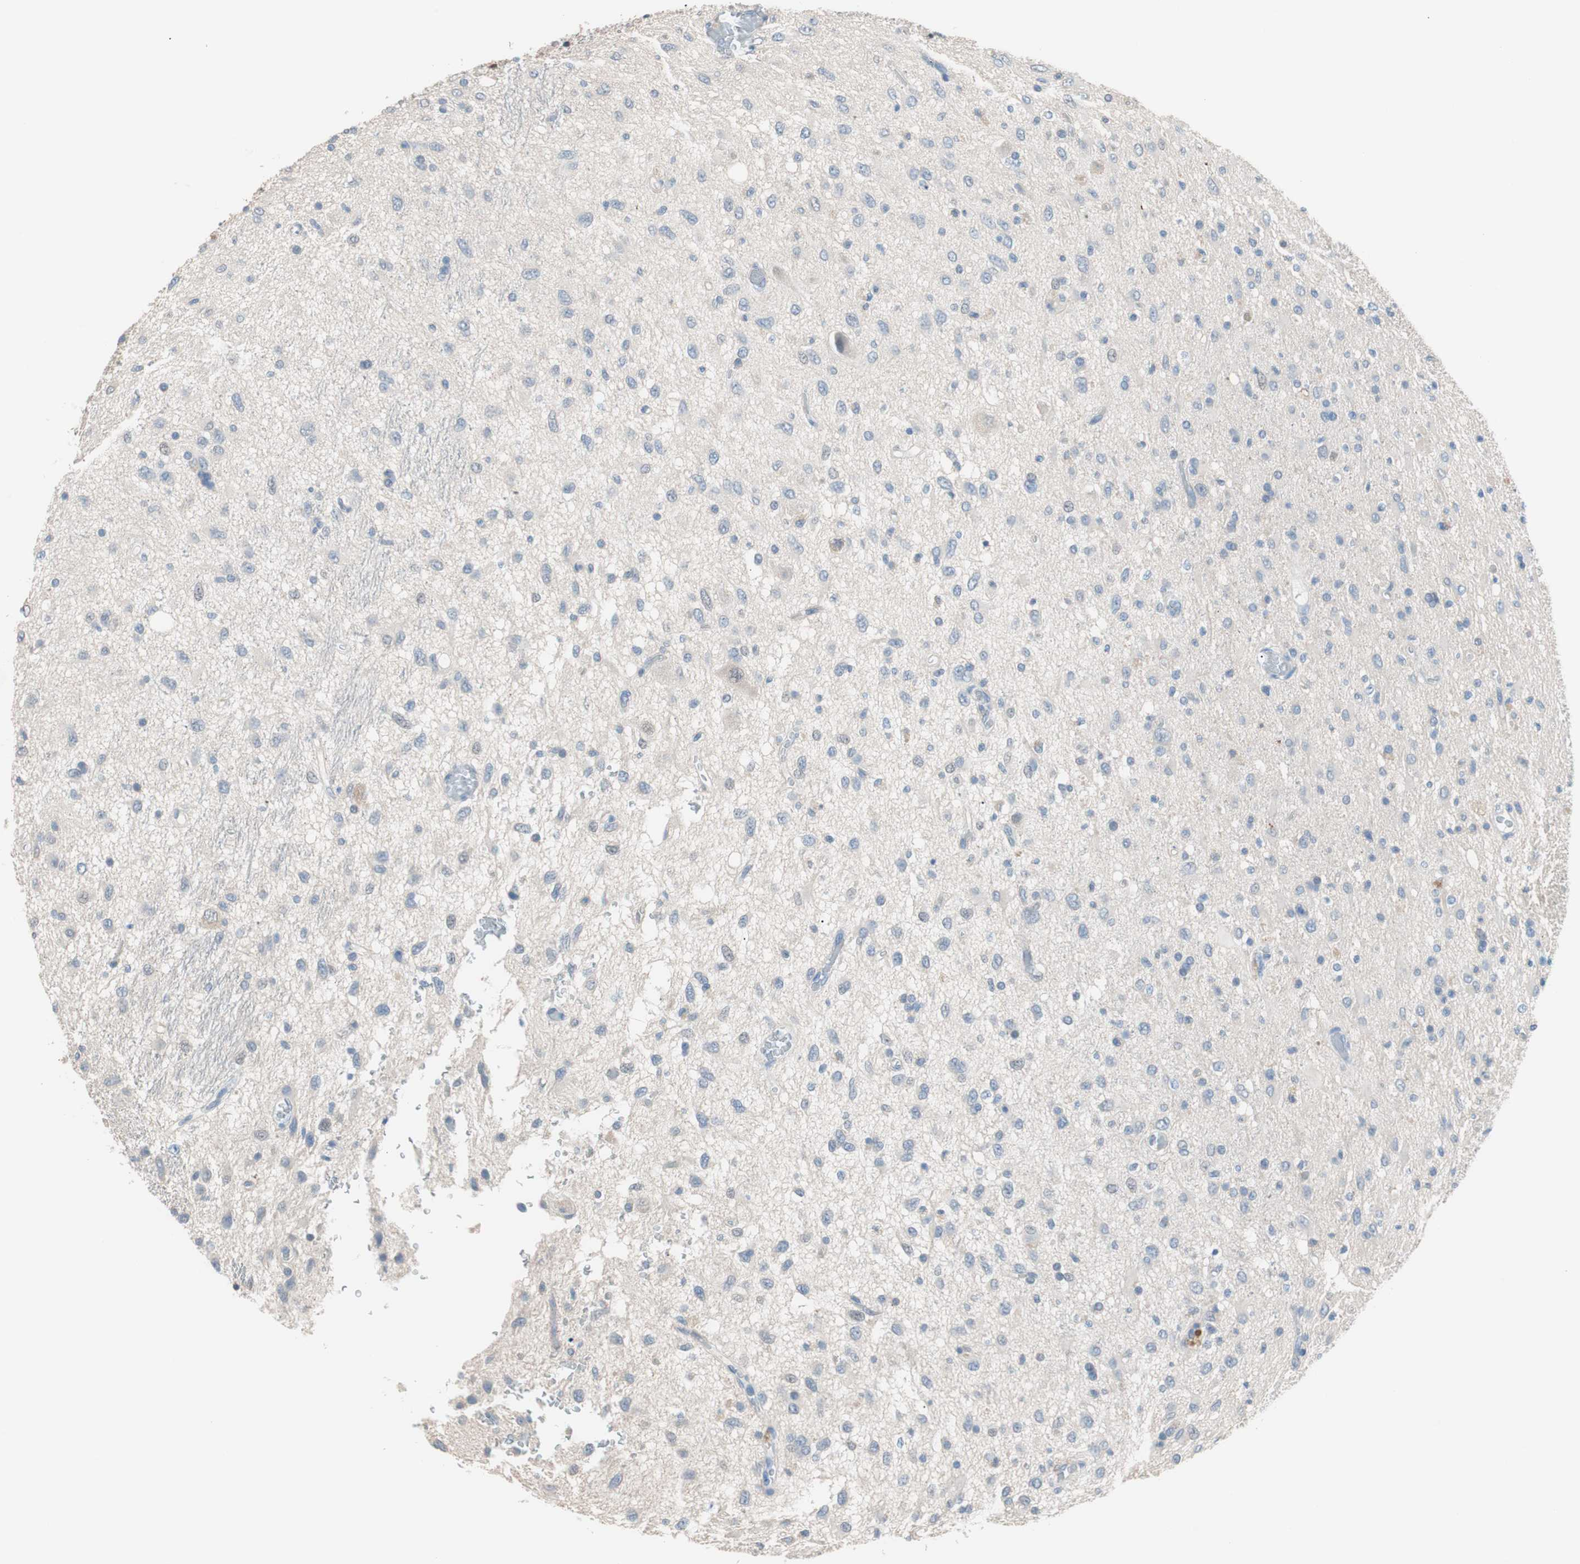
{"staining": {"intensity": "negative", "quantity": "none", "location": "none"}, "tissue": "glioma", "cell_type": "Tumor cells", "image_type": "cancer", "snomed": [{"axis": "morphology", "description": "Glioma, malignant, Low grade"}, {"axis": "topography", "description": "Brain"}], "caption": "IHC of human glioma exhibits no expression in tumor cells.", "gene": "VIL1", "patient": {"sex": "male", "age": 77}}